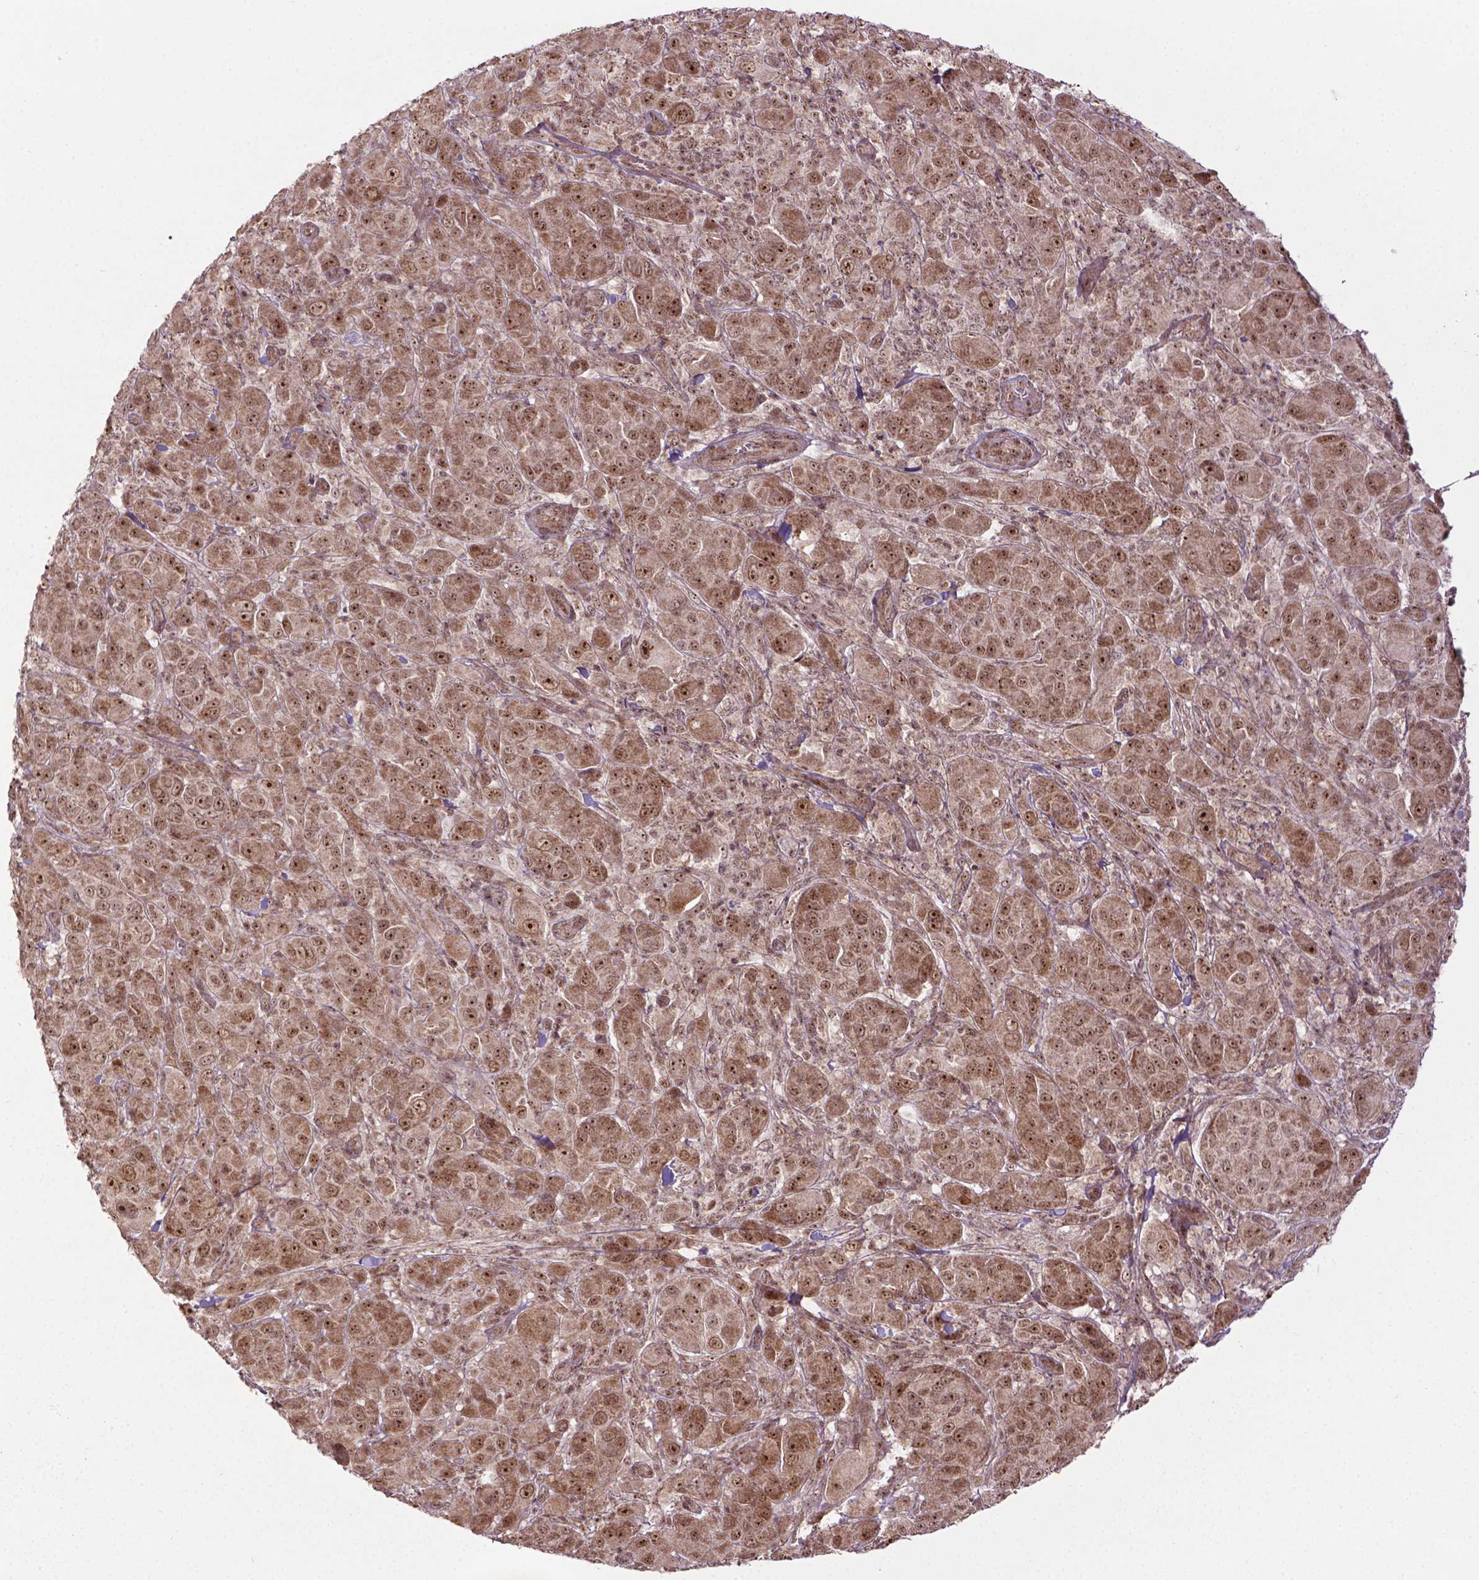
{"staining": {"intensity": "moderate", "quantity": ">75%", "location": "nuclear"}, "tissue": "melanoma", "cell_type": "Tumor cells", "image_type": "cancer", "snomed": [{"axis": "morphology", "description": "Malignant melanoma, NOS"}, {"axis": "topography", "description": "Skin"}], "caption": "Malignant melanoma stained for a protein (brown) reveals moderate nuclear positive positivity in approximately >75% of tumor cells.", "gene": "CSNK2A1", "patient": {"sex": "female", "age": 87}}